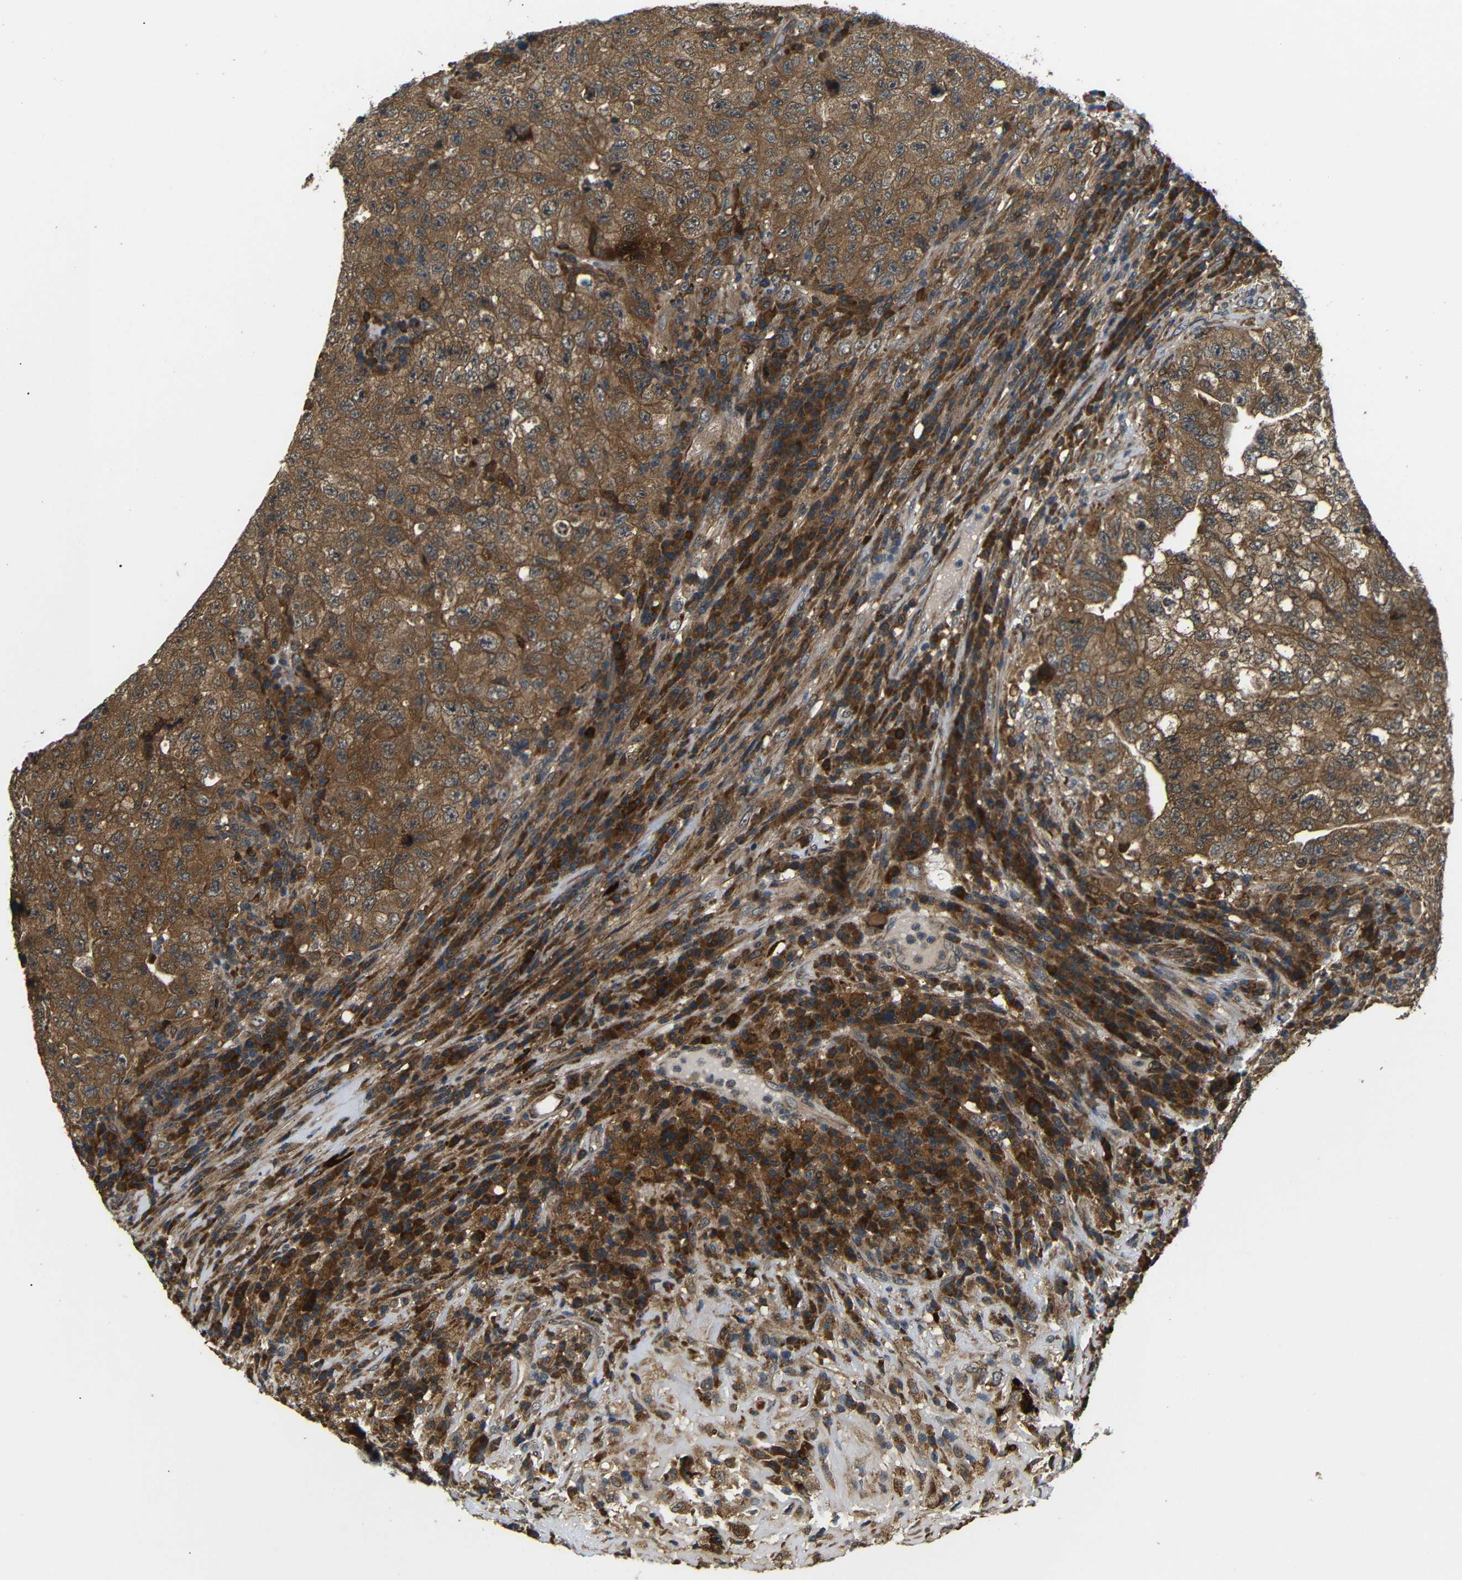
{"staining": {"intensity": "strong", "quantity": ">75%", "location": "cytoplasmic/membranous"}, "tissue": "testis cancer", "cell_type": "Tumor cells", "image_type": "cancer", "snomed": [{"axis": "morphology", "description": "Necrosis, NOS"}, {"axis": "morphology", "description": "Carcinoma, Embryonal, NOS"}, {"axis": "topography", "description": "Testis"}], "caption": "Human testis cancer (embryonal carcinoma) stained with a protein marker reveals strong staining in tumor cells.", "gene": "EPHB2", "patient": {"sex": "male", "age": 19}}